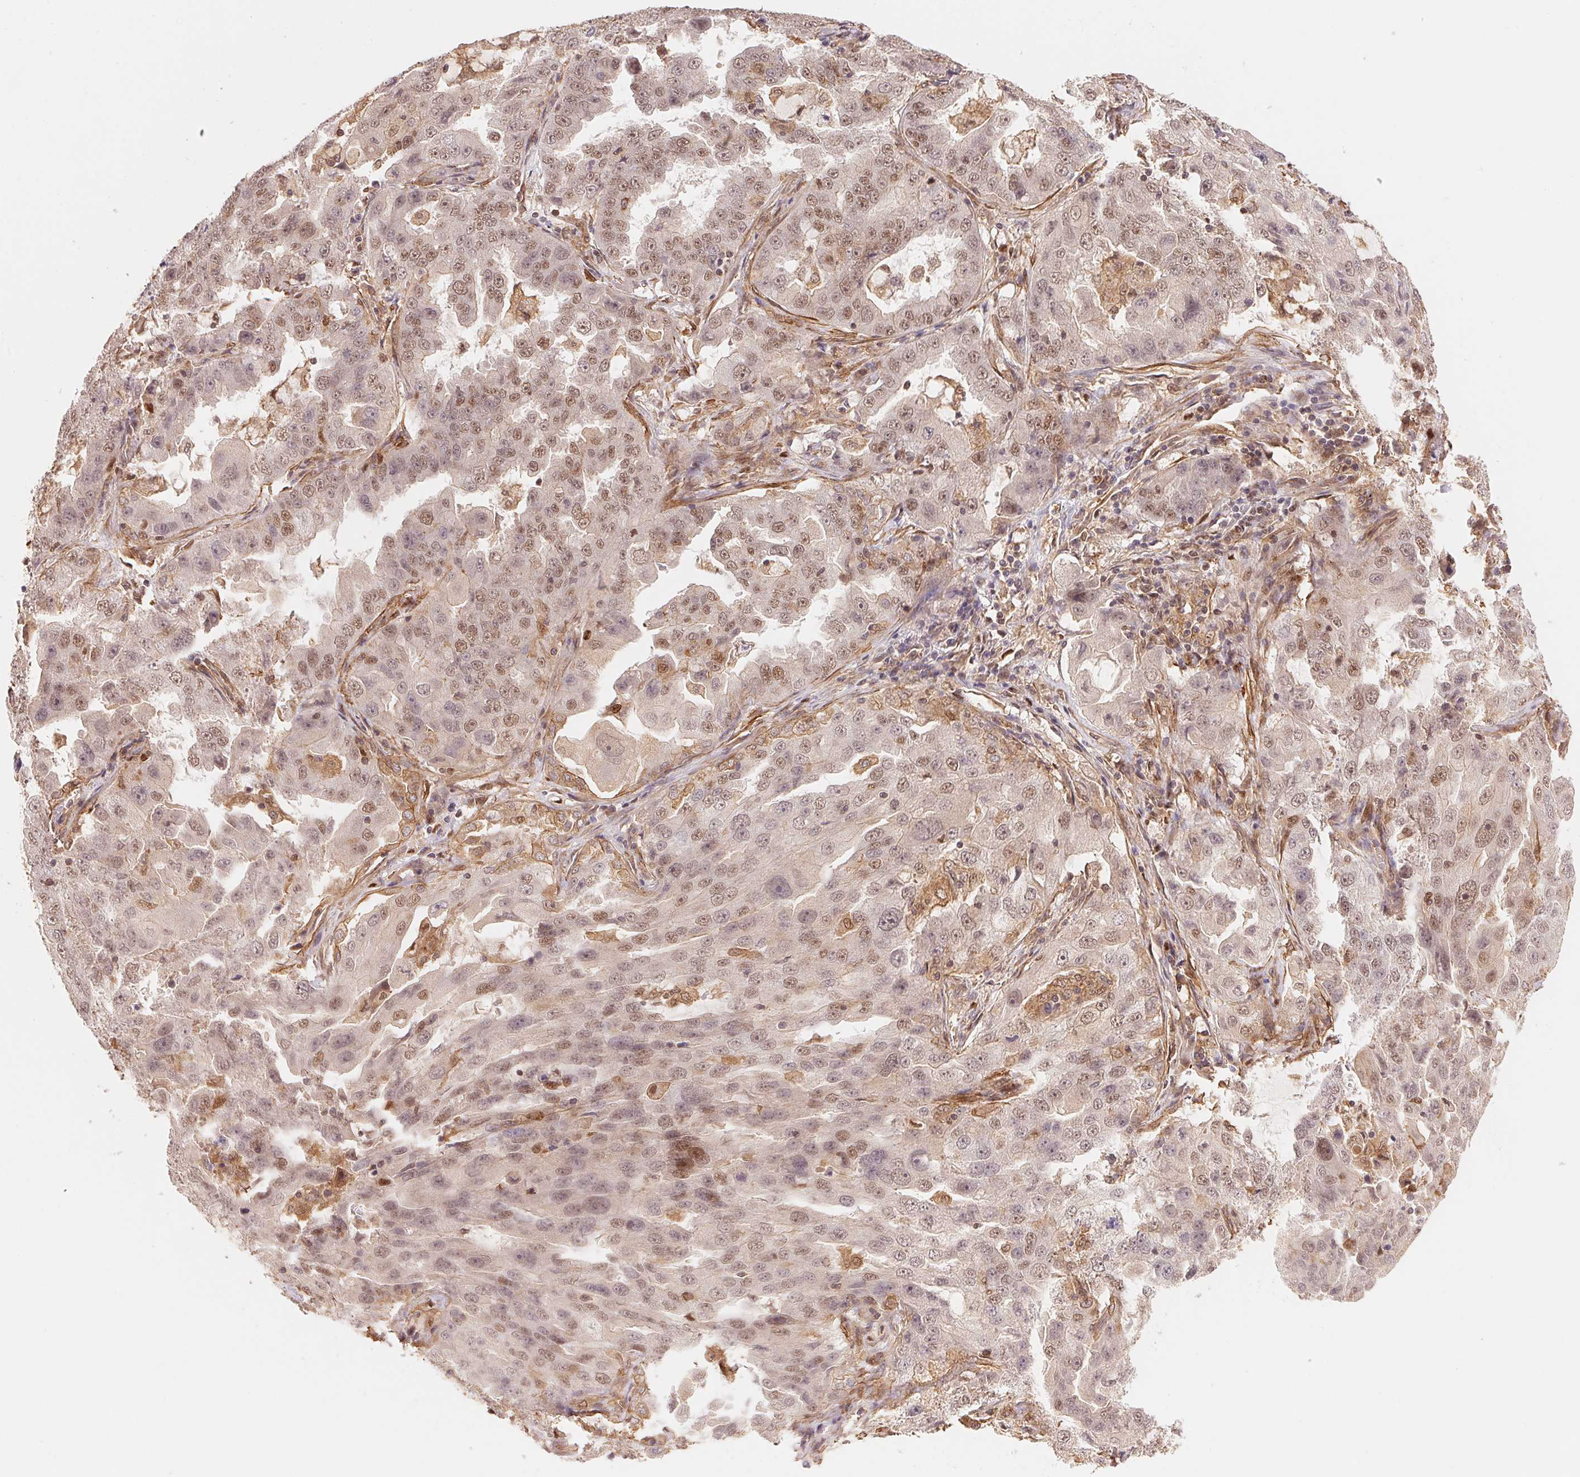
{"staining": {"intensity": "moderate", "quantity": "25%-75%", "location": "nuclear"}, "tissue": "lung cancer", "cell_type": "Tumor cells", "image_type": "cancer", "snomed": [{"axis": "morphology", "description": "Adenocarcinoma, NOS"}, {"axis": "topography", "description": "Lung"}], "caption": "Tumor cells demonstrate medium levels of moderate nuclear expression in approximately 25%-75% of cells in human lung adenocarcinoma. The staining was performed using DAB (3,3'-diaminobenzidine), with brown indicating positive protein expression. Nuclei are stained blue with hematoxylin.", "gene": "TNIP2", "patient": {"sex": "female", "age": 61}}